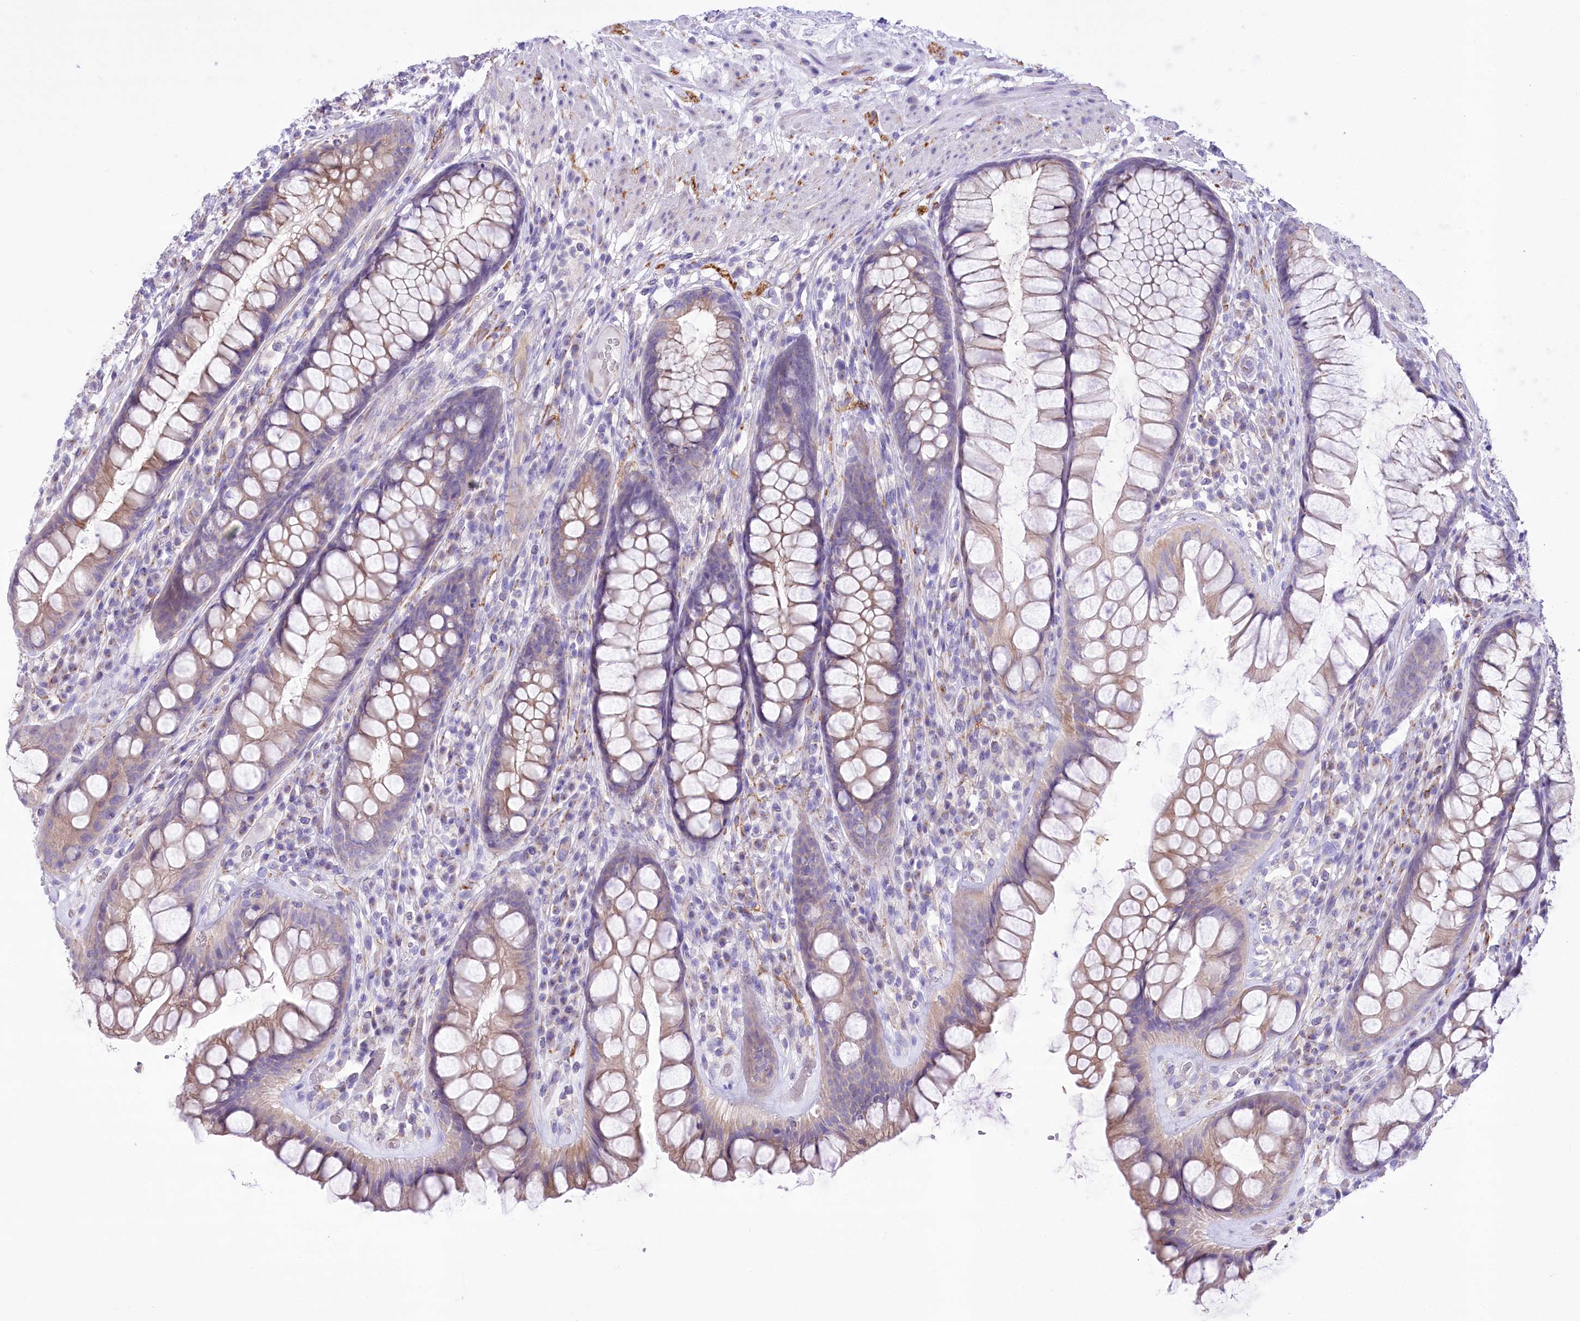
{"staining": {"intensity": "moderate", "quantity": "25%-75%", "location": "cytoplasmic/membranous"}, "tissue": "rectum", "cell_type": "Glandular cells", "image_type": "normal", "snomed": [{"axis": "morphology", "description": "Normal tissue, NOS"}, {"axis": "topography", "description": "Rectum"}], "caption": "Normal rectum reveals moderate cytoplasmic/membranous expression in approximately 25%-75% of glandular cells.", "gene": "LRRC34", "patient": {"sex": "male", "age": 74}}